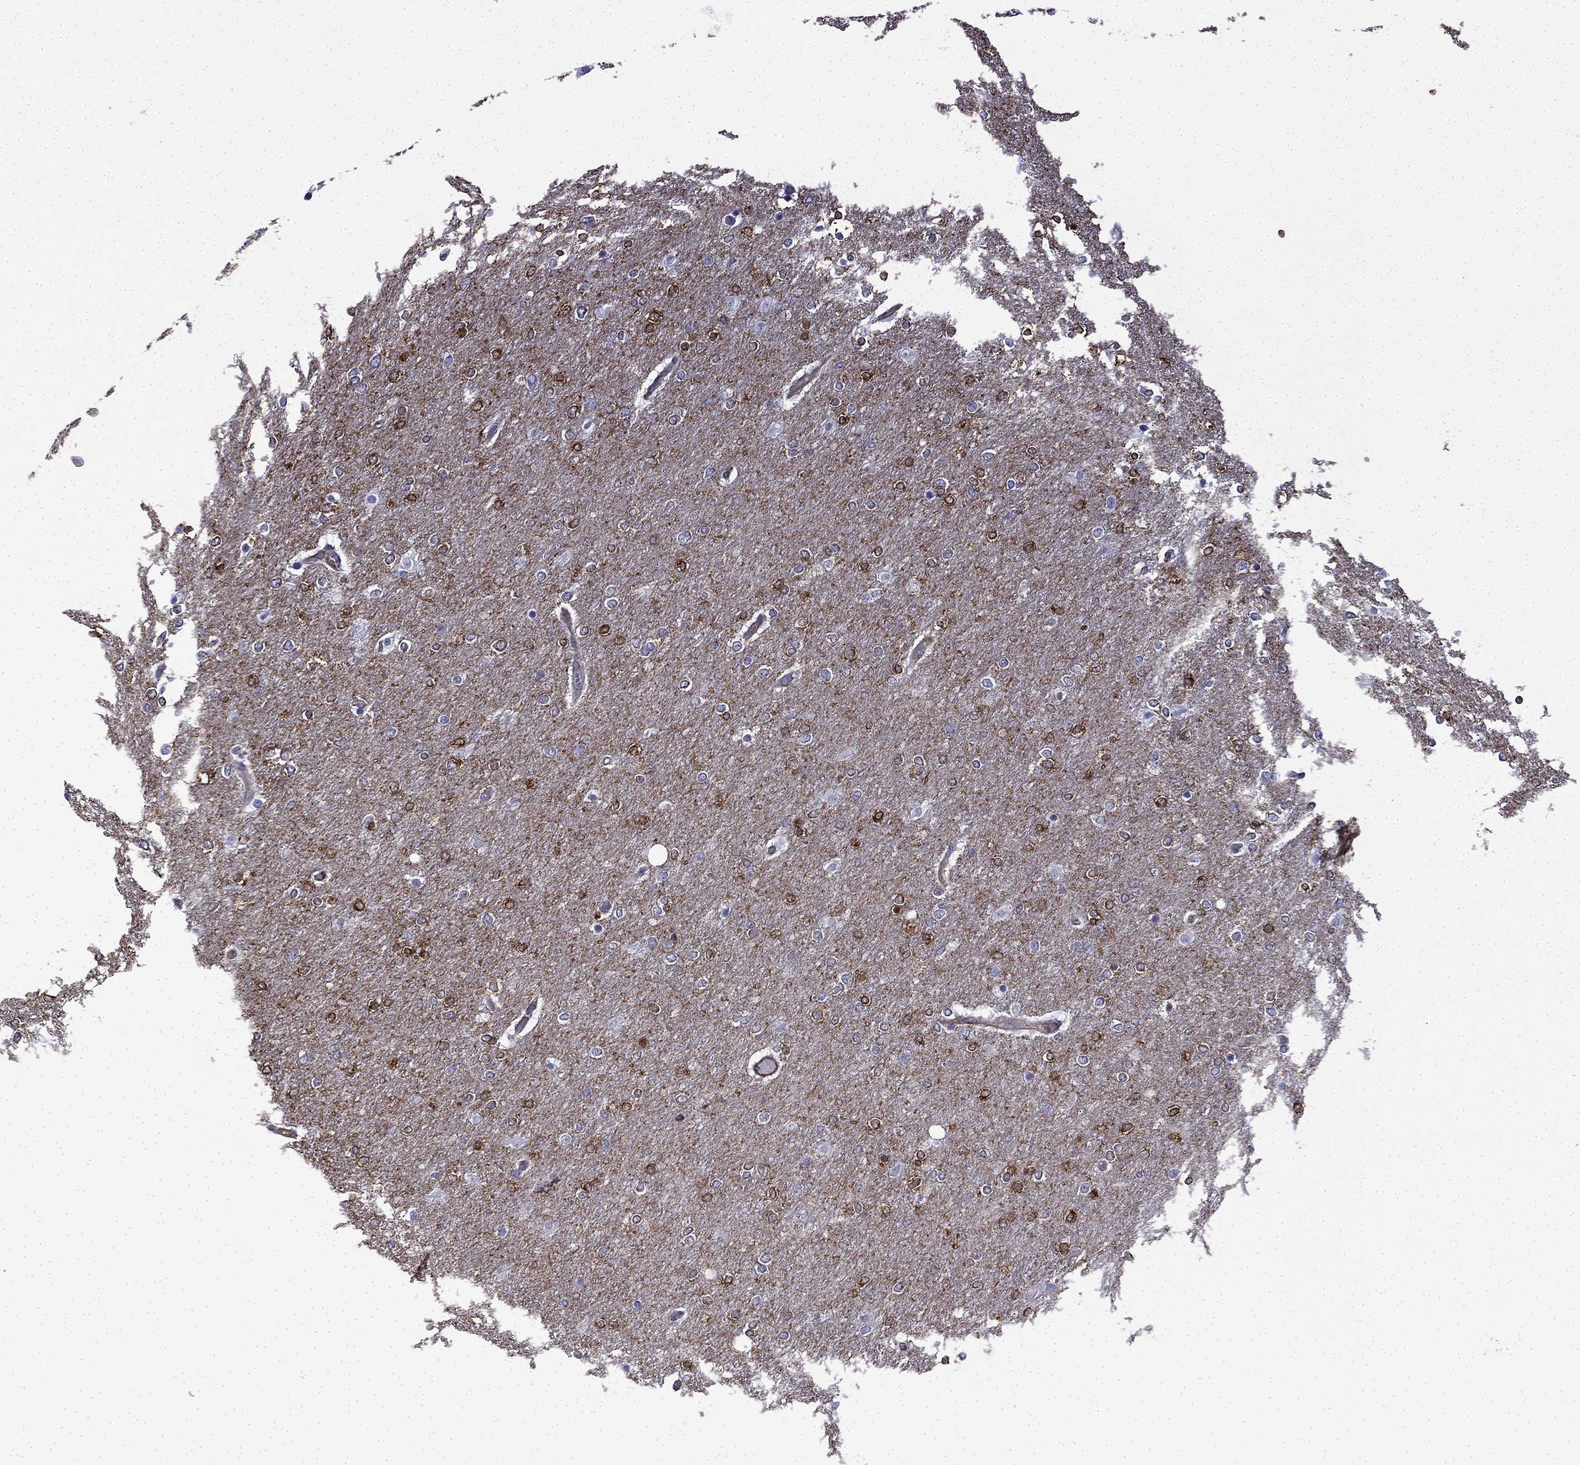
{"staining": {"intensity": "strong", "quantity": "25%-75%", "location": "cytoplasmic/membranous"}, "tissue": "glioma", "cell_type": "Tumor cells", "image_type": "cancer", "snomed": [{"axis": "morphology", "description": "Glioma, malignant, High grade"}, {"axis": "topography", "description": "Brain"}], "caption": "IHC image of neoplastic tissue: malignant glioma (high-grade) stained using immunohistochemistry (IHC) demonstrates high levels of strong protein expression localized specifically in the cytoplasmic/membranous of tumor cells, appearing as a cytoplasmic/membranous brown color.", "gene": "MAP4", "patient": {"sex": "female", "age": 61}}